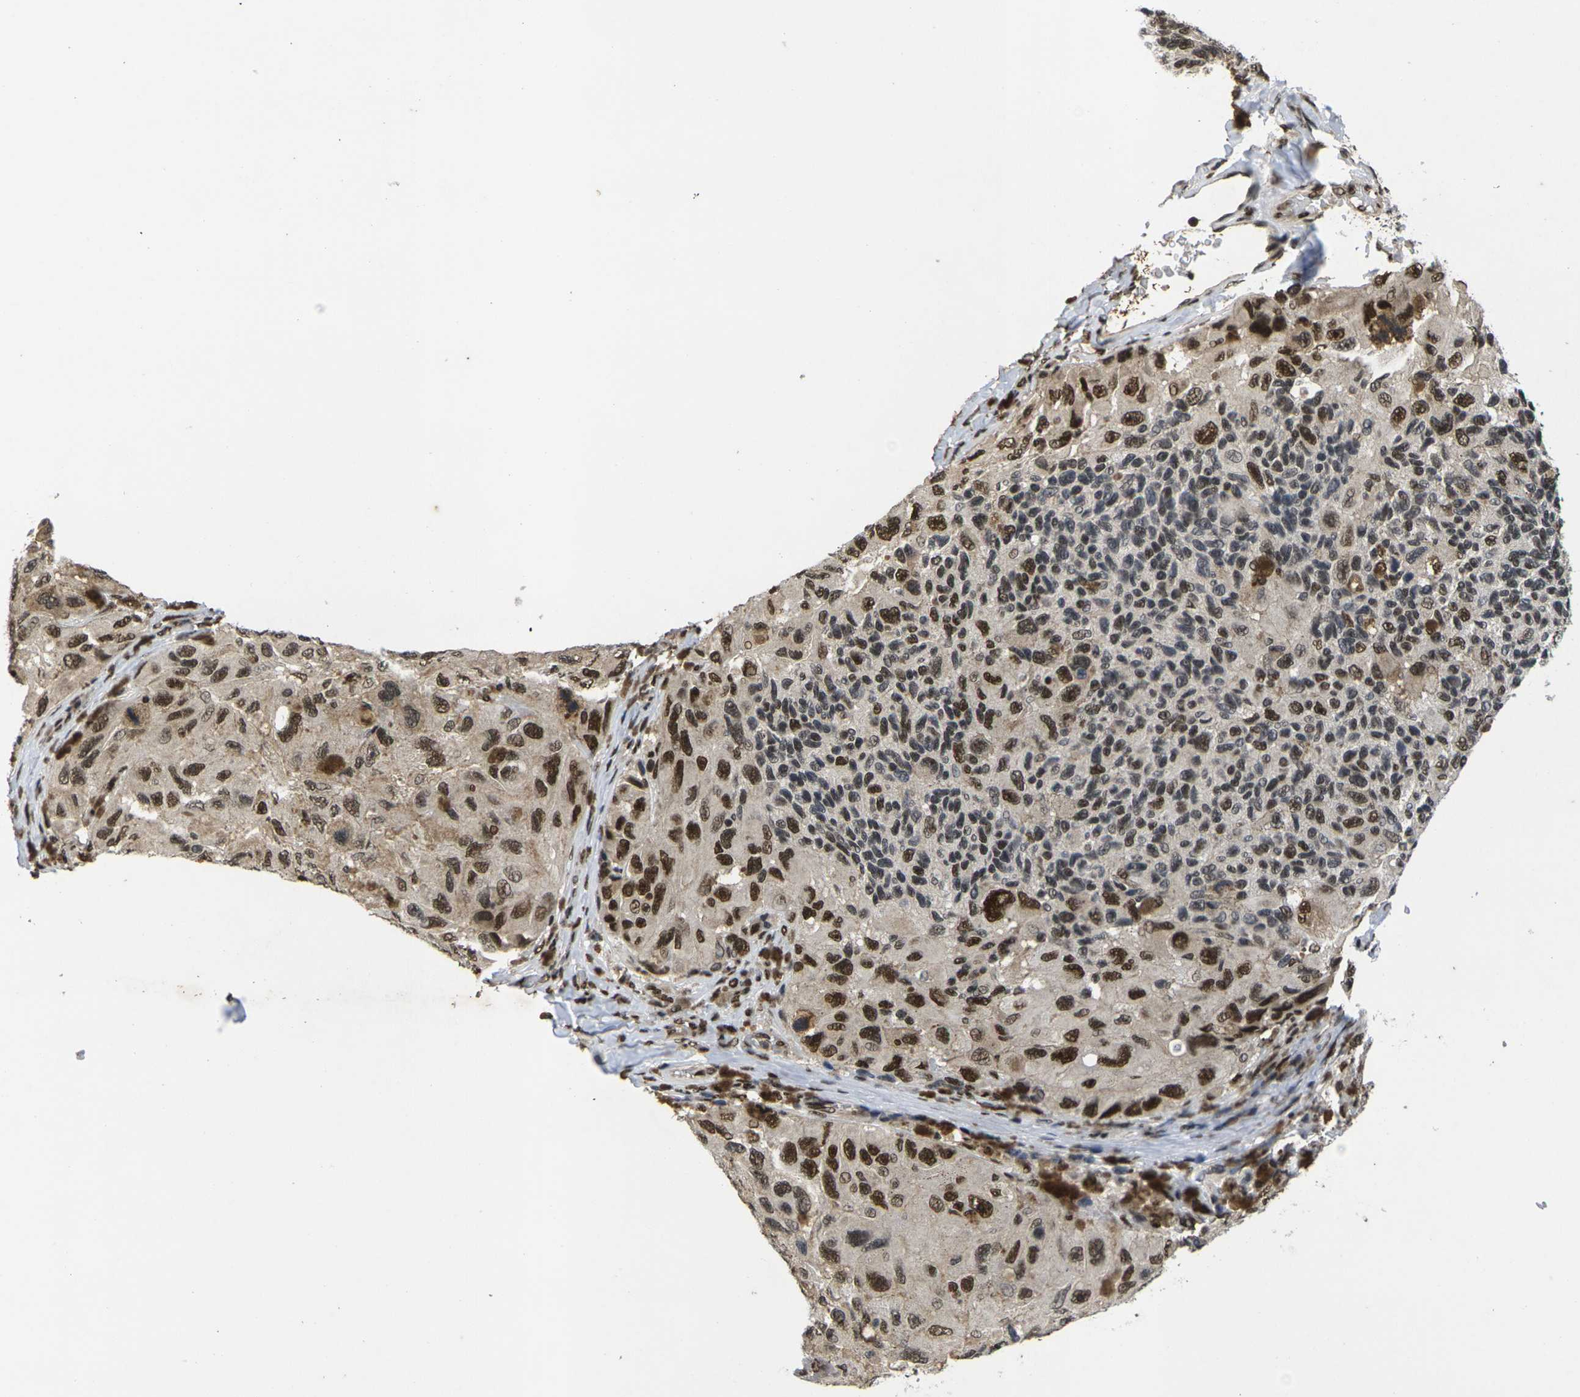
{"staining": {"intensity": "strong", "quantity": ">75%", "location": "nuclear"}, "tissue": "melanoma", "cell_type": "Tumor cells", "image_type": "cancer", "snomed": [{"axis": "morphology", "description": "Malignant melanoma, NOS"}, {"axis": "topography", "description": "Skin"}], "caption": "High-magnification brightfield microscopy of malignant melanoma stained with DAB (3,3'-diaminobenzidine) (brown) and counterstained with hematoxylin (blue). tumor cells exhibit strong nuclear staining is present in about>75% of cells.", "gene": "GTF2E1", "patient": {"sex": "female", "age": 73}}